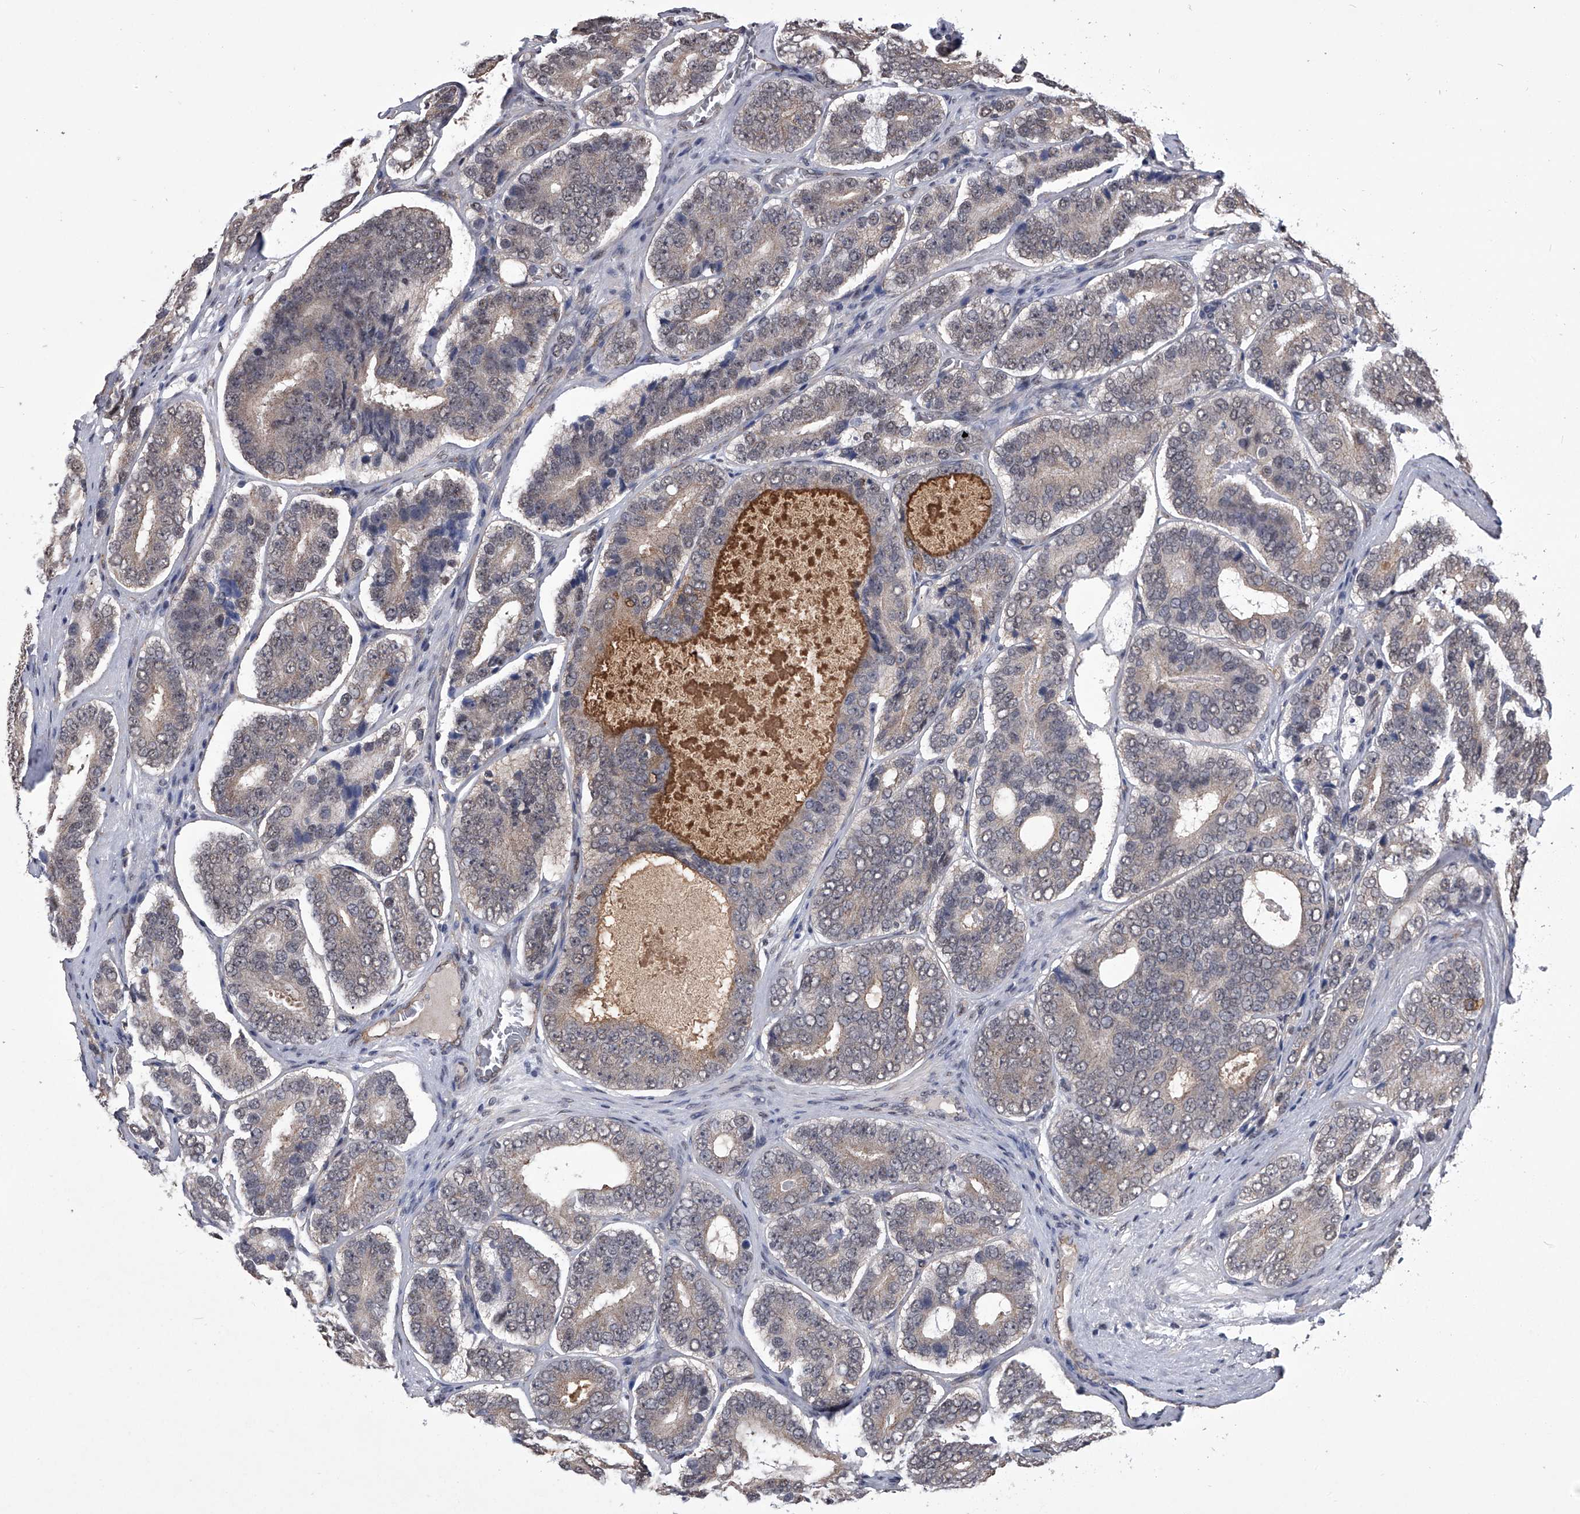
{"staining": {"intensity": "weak", "quantity": "<25%", "location": "cytoplasmic/membranous,nuclear"}, "tissue": "prostate cancer", "cell_type": "Tumor cells", "image_type": "cancer", "snomed": [{"axis": "morphology", "description": "Adenocarcinoma, High grade"}, {"axis": "topography", "description": "Prostate"}], "caption": "This is a micrograph of IHC staining of prostate high-grade adenocarcinoma, which shows no staining in tumor cells. (Stains: DAB (3,3'-diaminobenzidine) IHC with hematoxylin counter stain, Microscopy: brightfield microscopy at high magnification).", "gene": "ZNF76", "patient": {"sex": "male", "age": 56}}